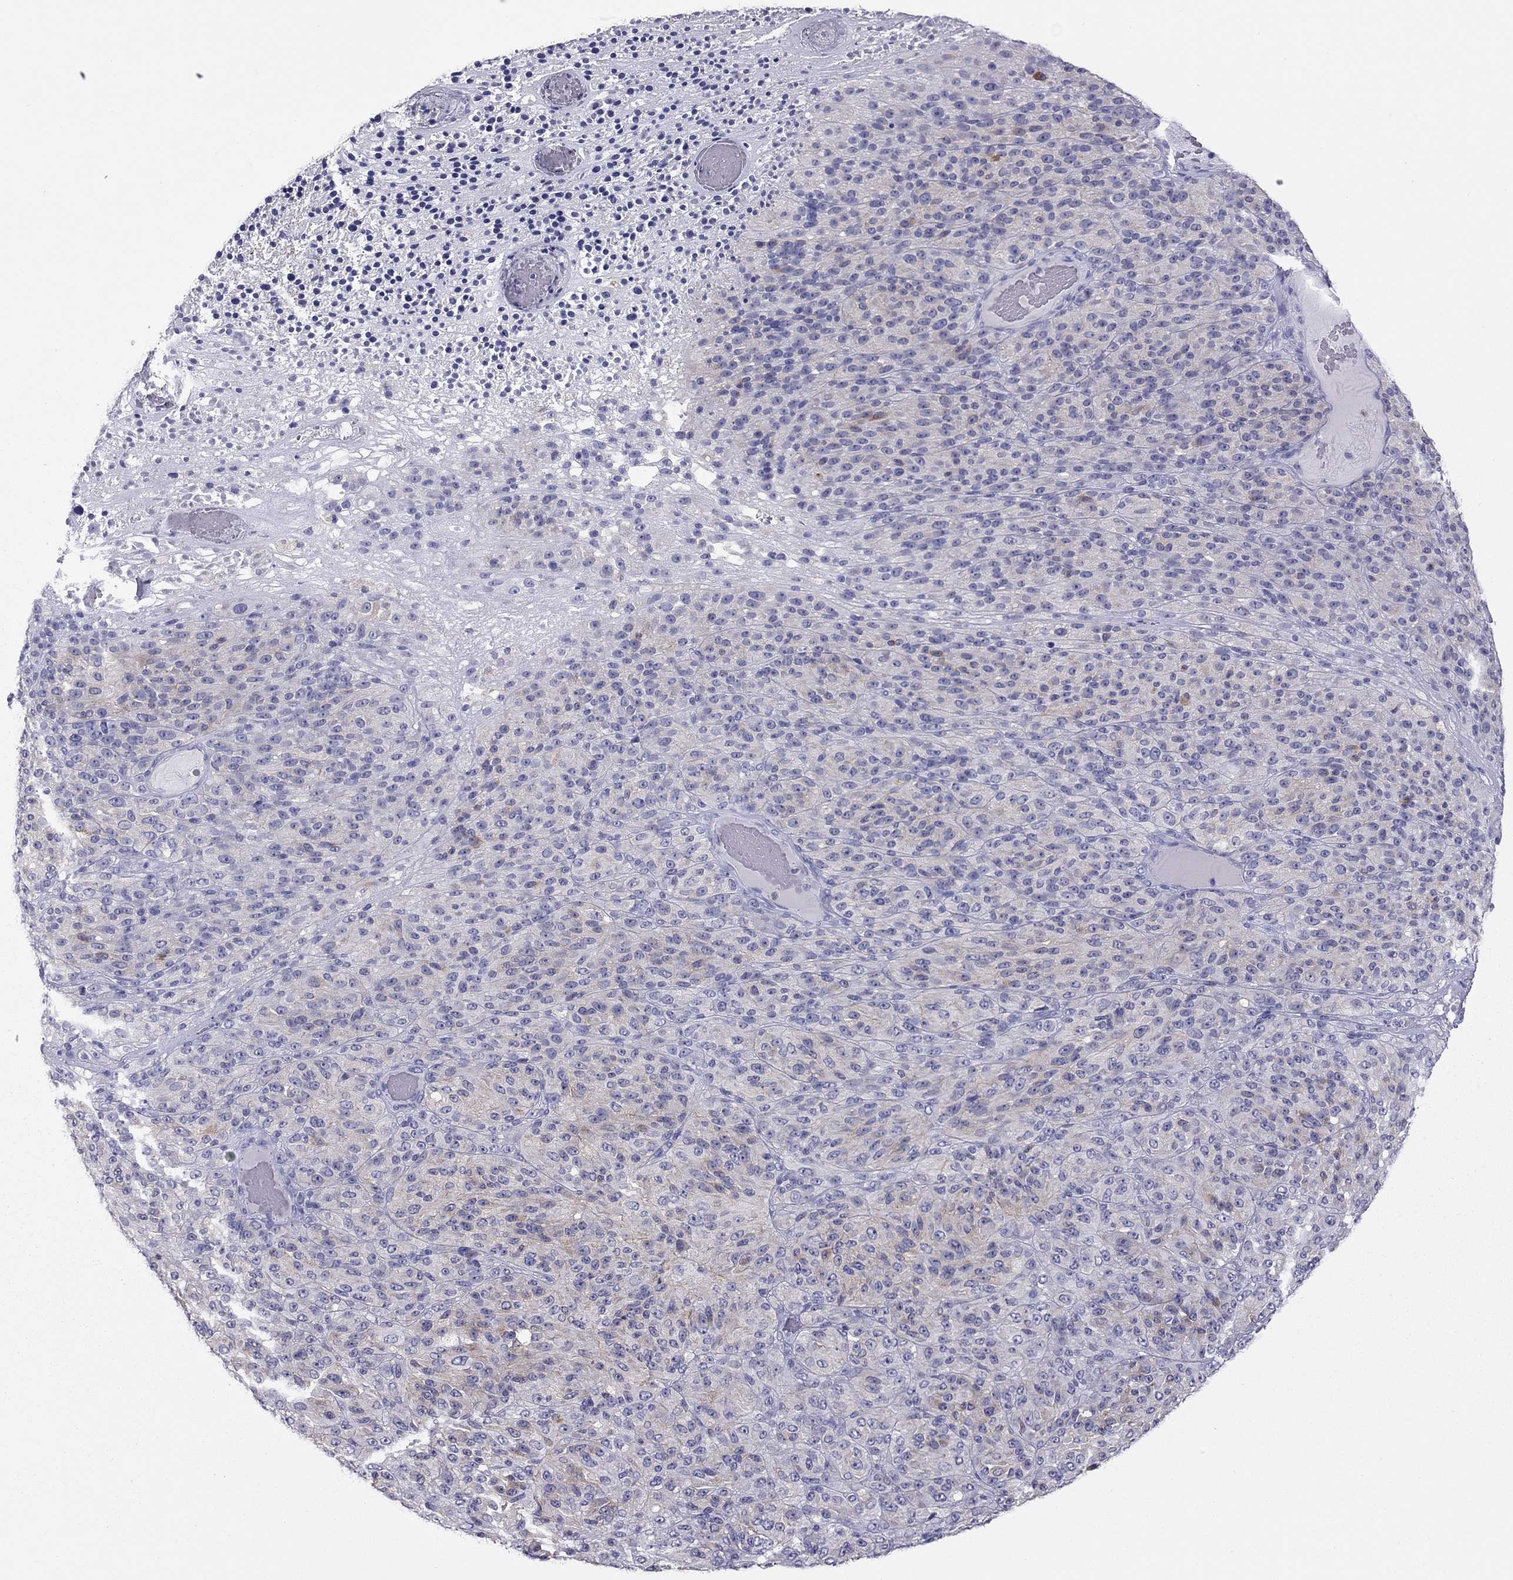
{"staining": {"intensity": "weak", "quantity": "<25%", "location": "cytoplasmic/membranous"}, "tissue": "melanoma", "cell_type": "Tumor cells", "image_type": "cancer", "snomed": [{"axis": "morphology", "description": "Malignant melanoma, Metastatic site"}, {"axis": "topography", "description": "Brain"}], "caption": "Tumor cells show no significant expression in malignant melanoma (metastatic site).", "gene": "ALOX15B", "patient": {"sex": "female", "age": 56}}